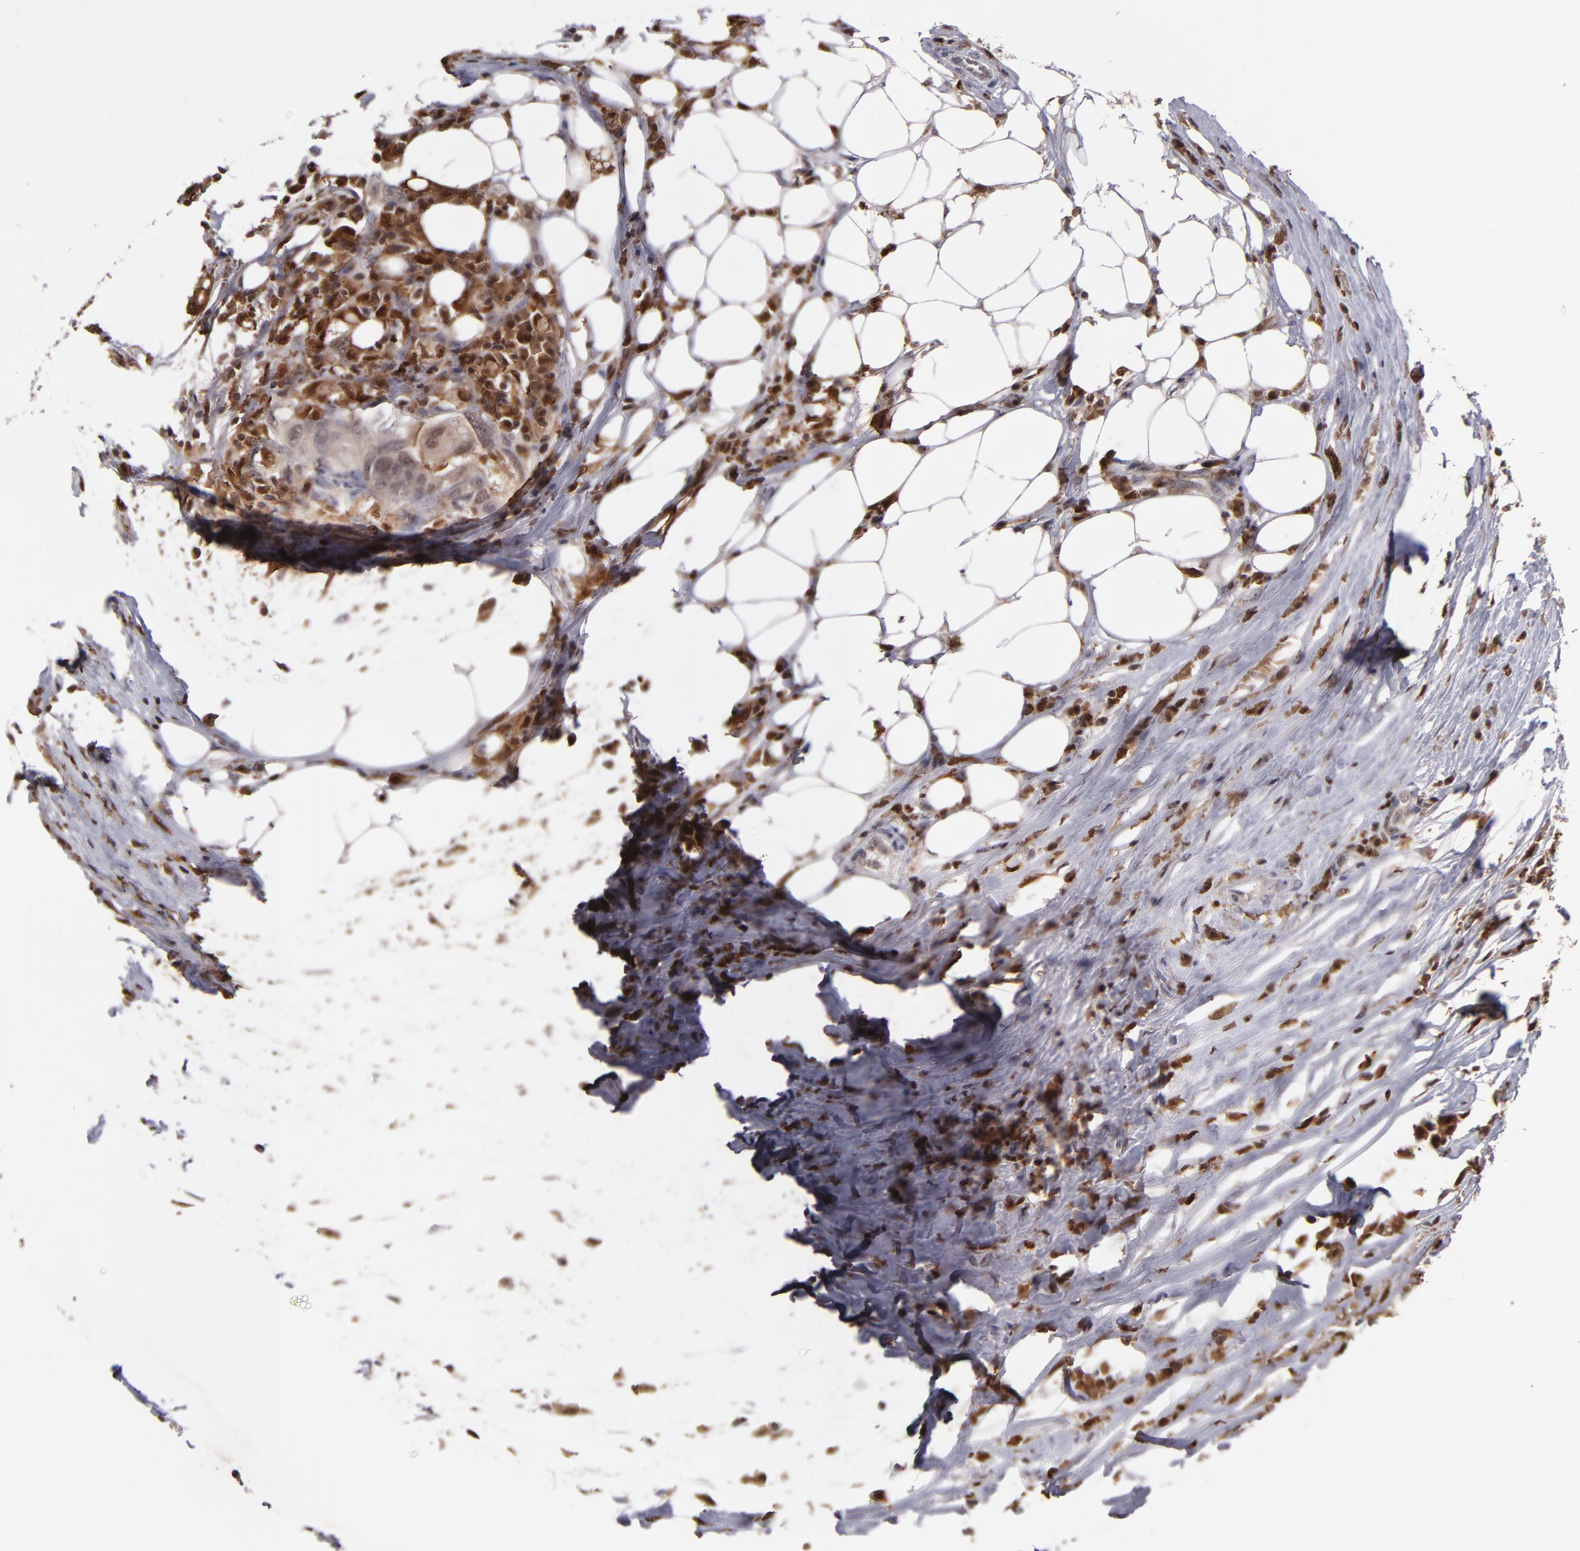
{"staining": {"intensity": "moderate", "quantity": ">75%", "location": "cytoplasmic/membranous,nuclear"}, "tissue": "colorectal cancer", "cell_type": "Tumor cells", "image_type": "cancer", "snomed": [{"axis": "morphology", "description": "Adenocarcinoma, NOS"}, {"axis": "topography", "description": "Colon"}], "caption": "This is a histology image of immunohistochemistry staining of colorectal adenocarcinoma, which shows moderate staining in the cytoplasmic/membranous and nuclear of tumor cells.", "gene": "GRB2", "patient": {"sex": "male", "age": 71}}